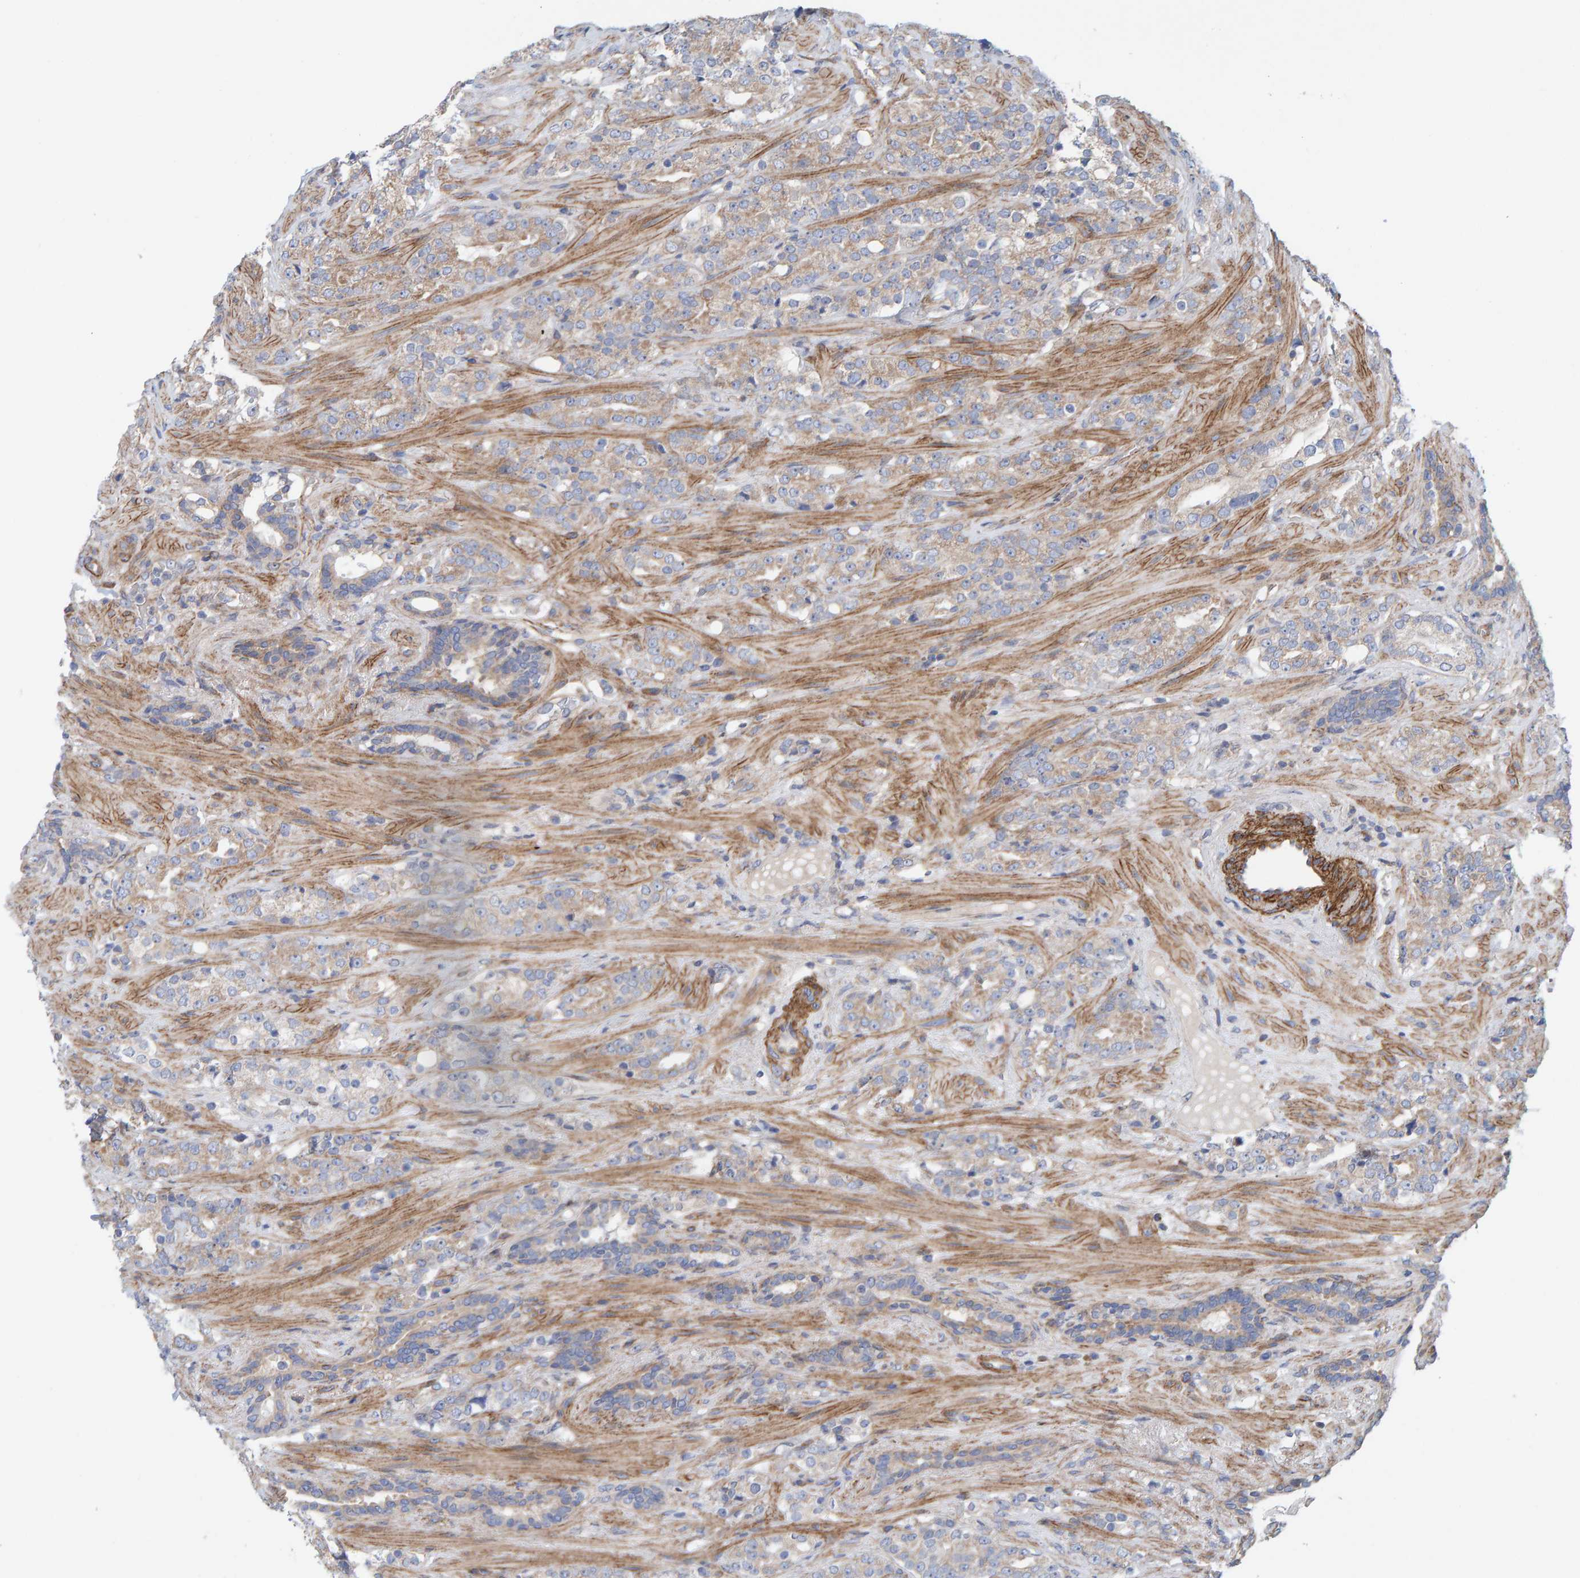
{"staining": {"intensity": "weak", "quantity": "25%-75%", "location": "cytoplasmic/membranous"}, "tissue": "prostate cancer", "cell_type": "Tumor cells", "image_type": "cancer", "snomed": [{"axis": "morphology", "description": "Adenocarcinoma, High grade"}, {"axis": "topography", "description": "Prostate"}], "caption": "Weak cytoplasmic/membranous protein staining is seen in about 25%-75% of tumor cells in prostate cancer.", "gene": "CDK5RAP3", "patient": {"sex": "male", "age": 71}}